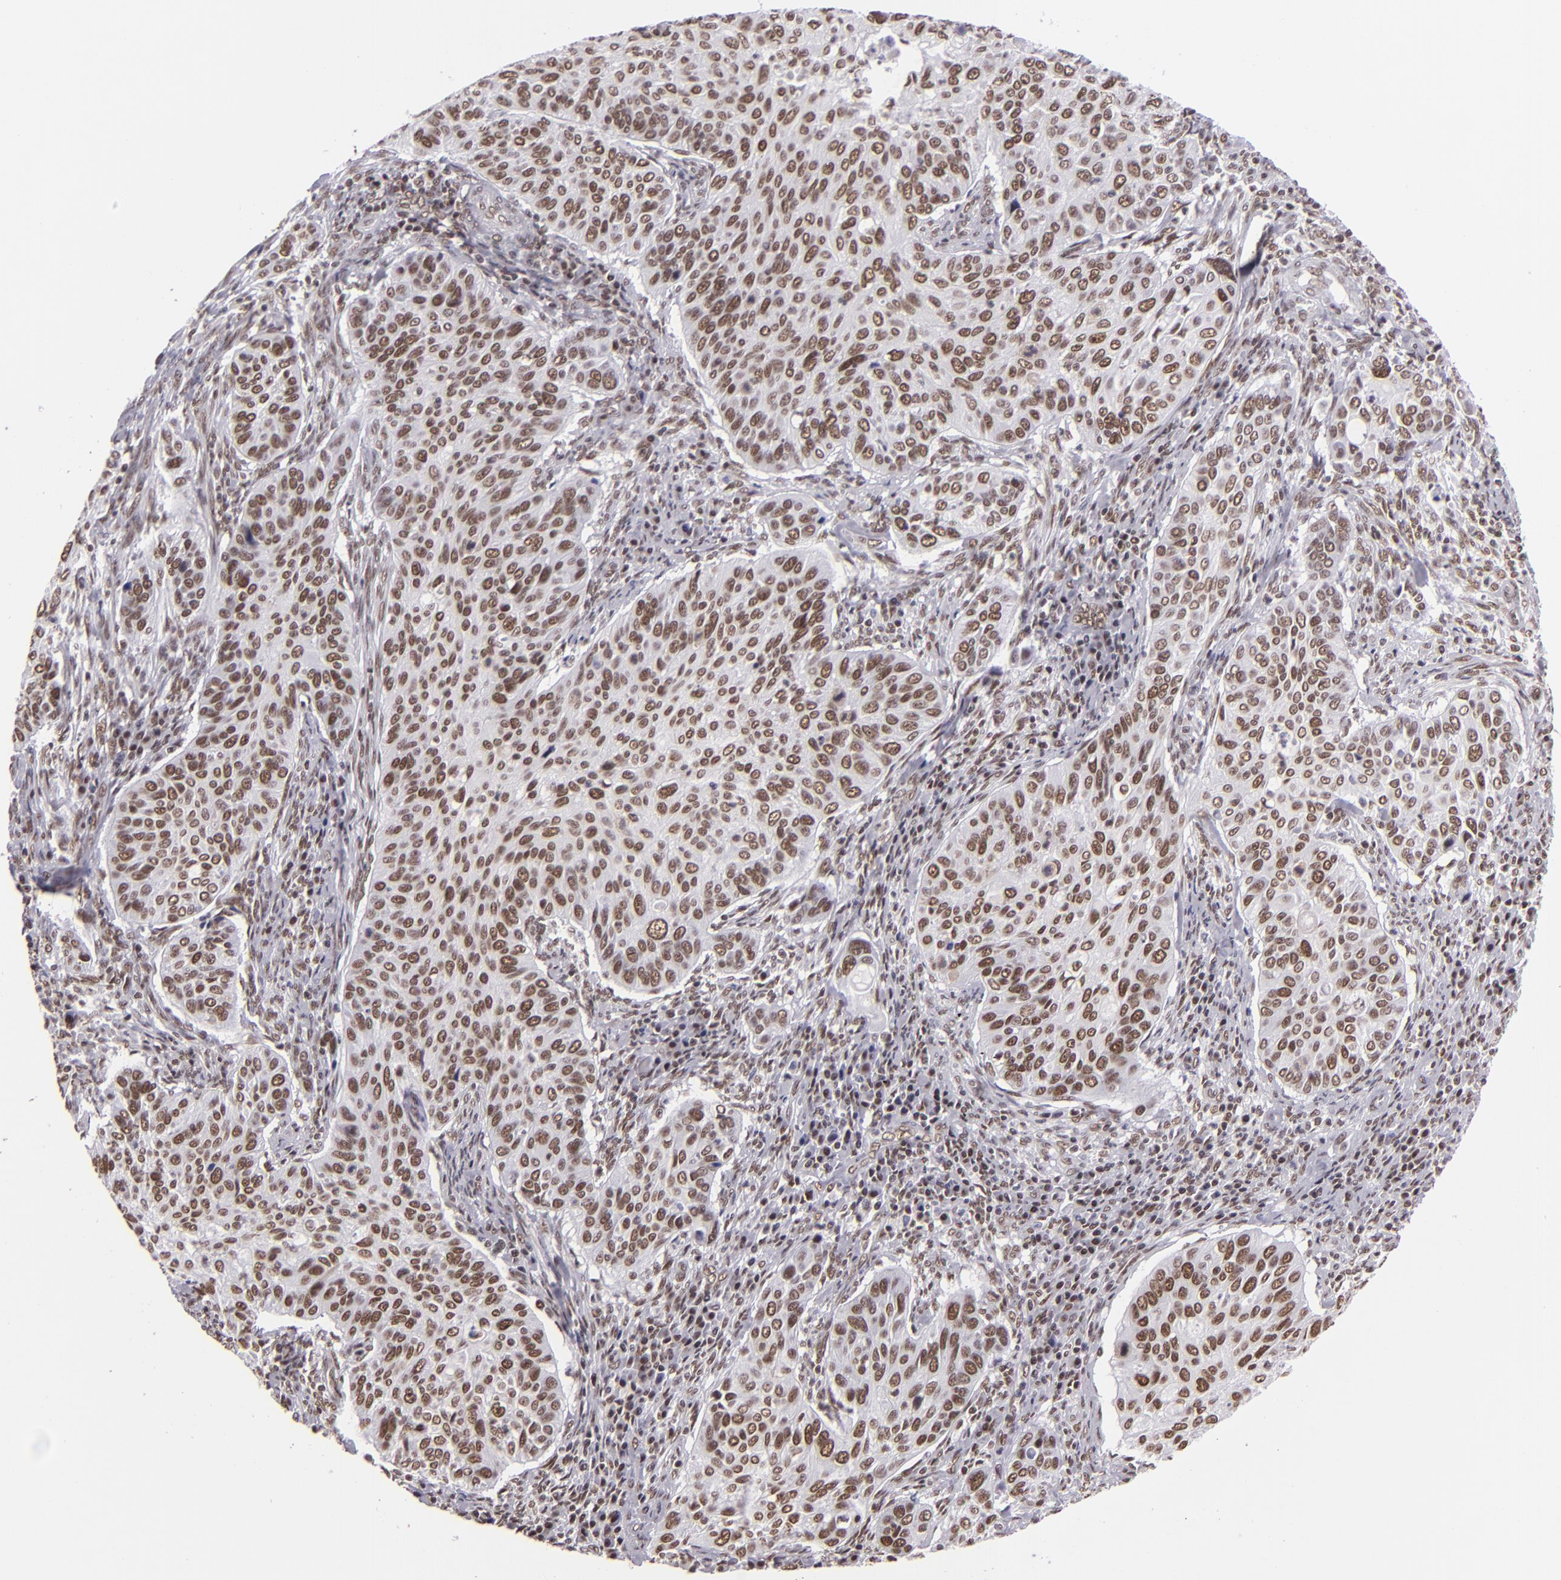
{"staining": {"intensity": "moderate", "quantity": ">75%", "location": "nuclear"}, "tissue": "cervical cancer", "cell_type": "Tumor cells", "image_type": "cancer", "snomed": [{"axis": "morphology", "description": "Adenocarcinoma, NOS"}, {"axis": "topography", "description": "Cervix"}], "caption": "Immunohistochemical staining of human cervical cancer shows moderate nuclear protein expression in about >75% of tumor cells.", "gene": "BRD8", "patient": {"sex": "female", "age": 29}}